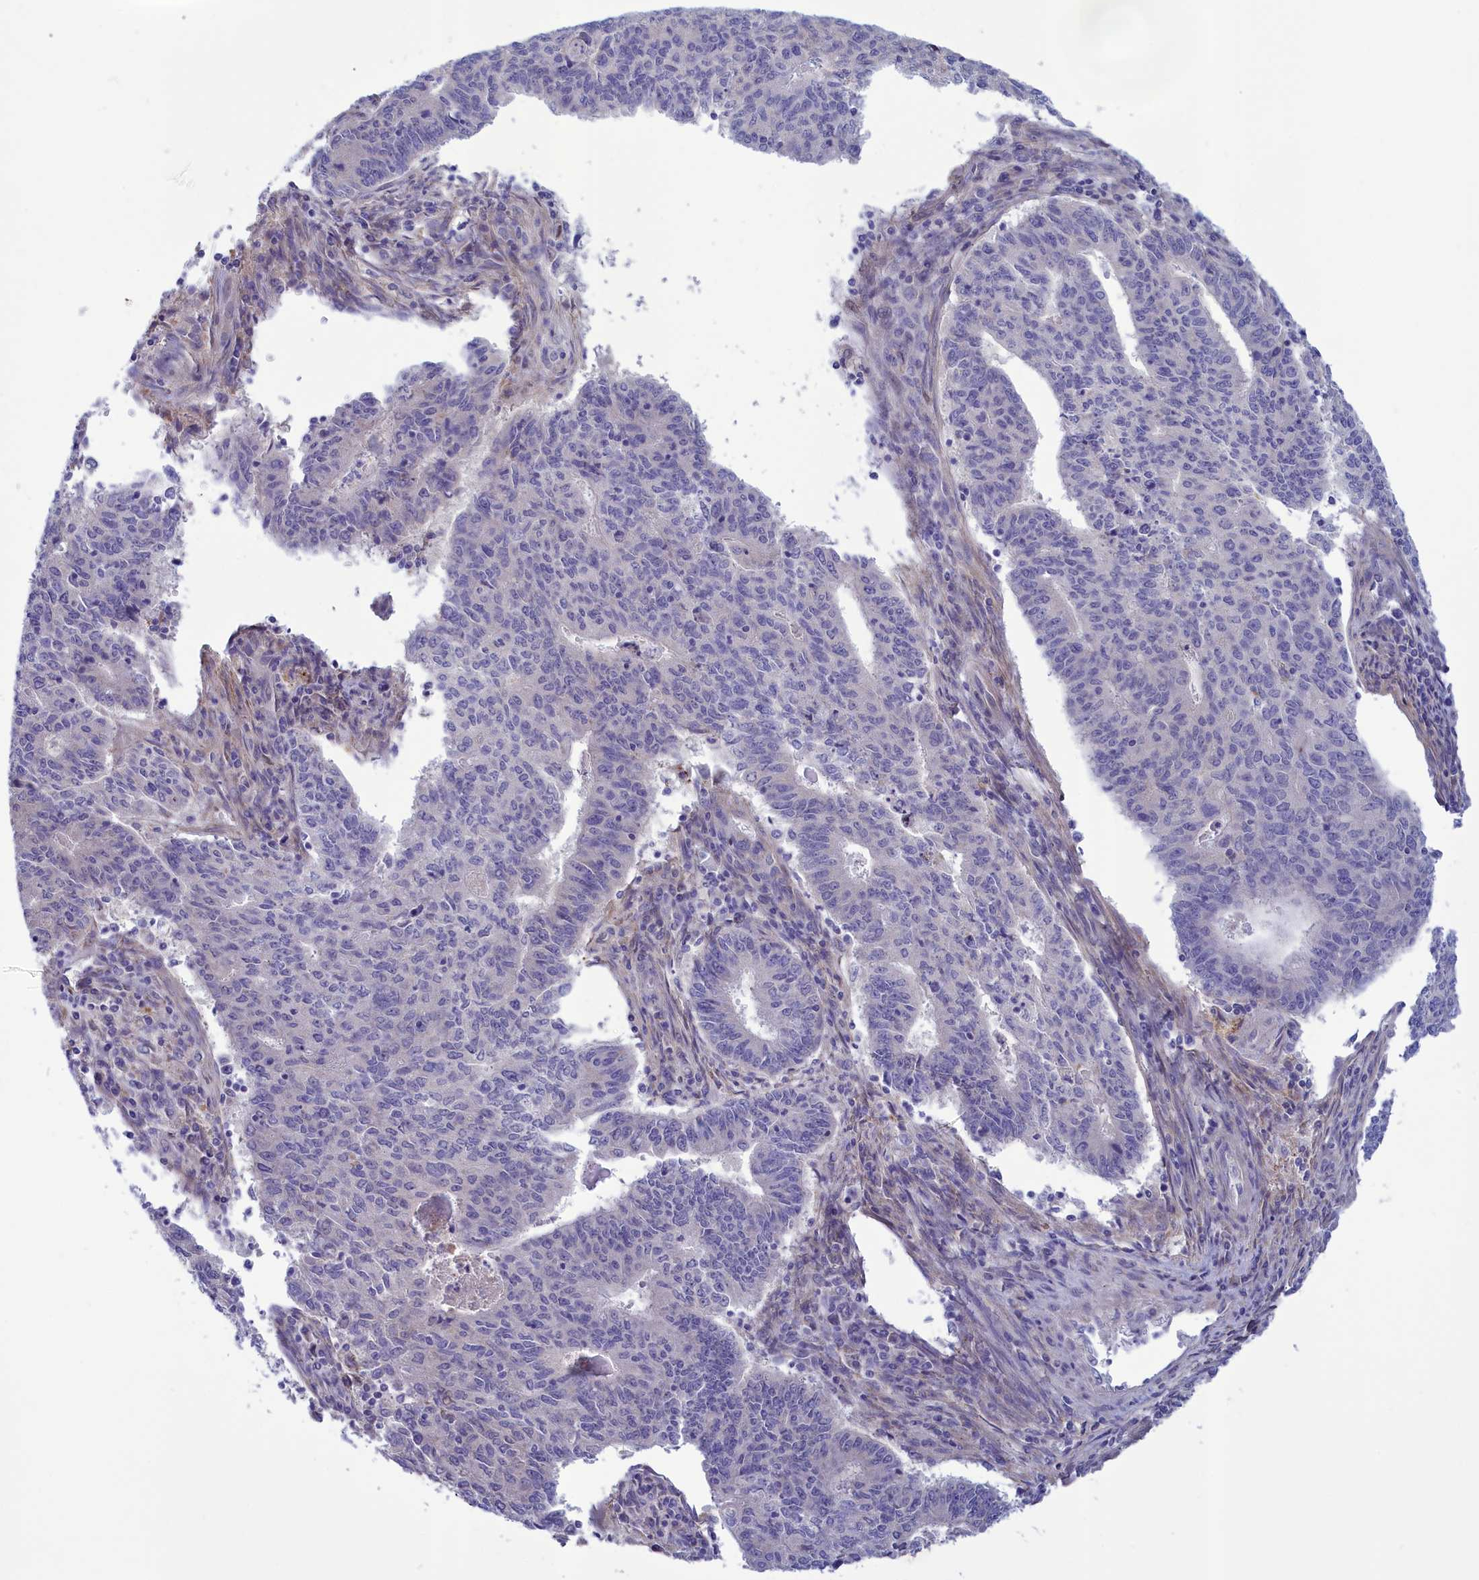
{"staining": {"intensity": "negative", "quantity": "none", "location": "none"}, "tissue": "endometrial cancer", "cell_type": "Tumor cells", "image_type": "cancer", "snomed": [{"axis": "morphology", "description": "Adenocarcinoma, NOS"}, {"axis": "topography", "description": "Endometrium"}], "caption": "Tumor cells are negative for protein expression in human endometrial cancer.", "gene": "CORO2A", "patient": {"sex": "female", "age": 59}}